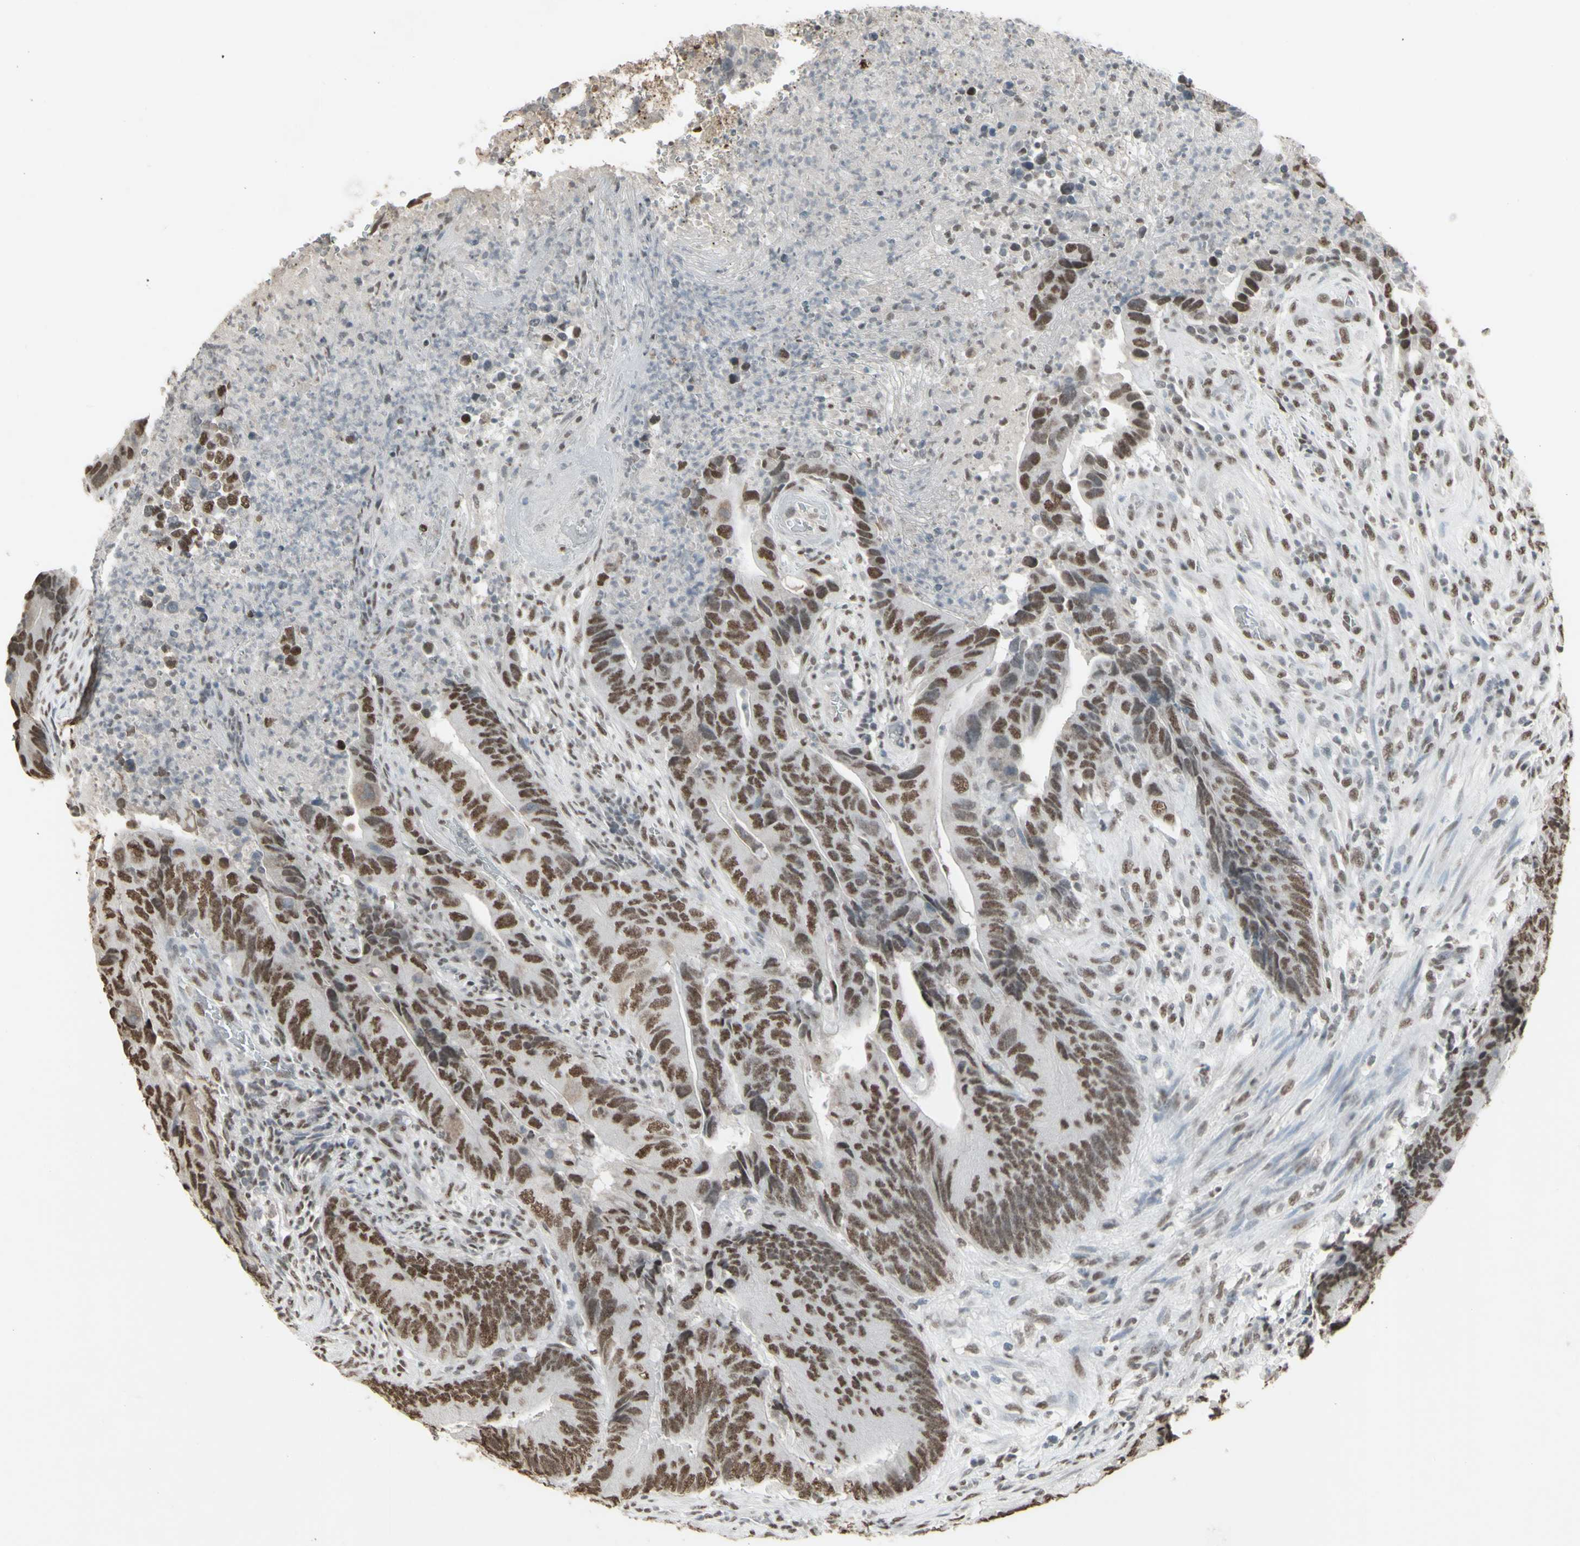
{"staining": {"intensity": "moderate", "quantity": ">75%", "location": "nuclear"}, "tissue": "colorectal cancer", "cell_type": "Tumor cells", "image_type": "cancer", "snomed": [{"axis": "morphology", "description": "Normal tissue, NOS"}, {"axis": "morphology", "description": "Adenocarcinoma, NOS"}, {"axis": "topography", "description": "Colon"}], "caption": "High-magnification brightfield microscopy of adenocarcinoma (colorectal) stained with DAB (brown) and counterstained with hematoxylin (blue). tumor cells exhibit moderate nuclear staining is seen in about>75% of cells. (DAB = brown stain, brightfield microscopy at high magnification).", "gene": "TRIM28", "patient": {"sex": "male", "age": 56}}